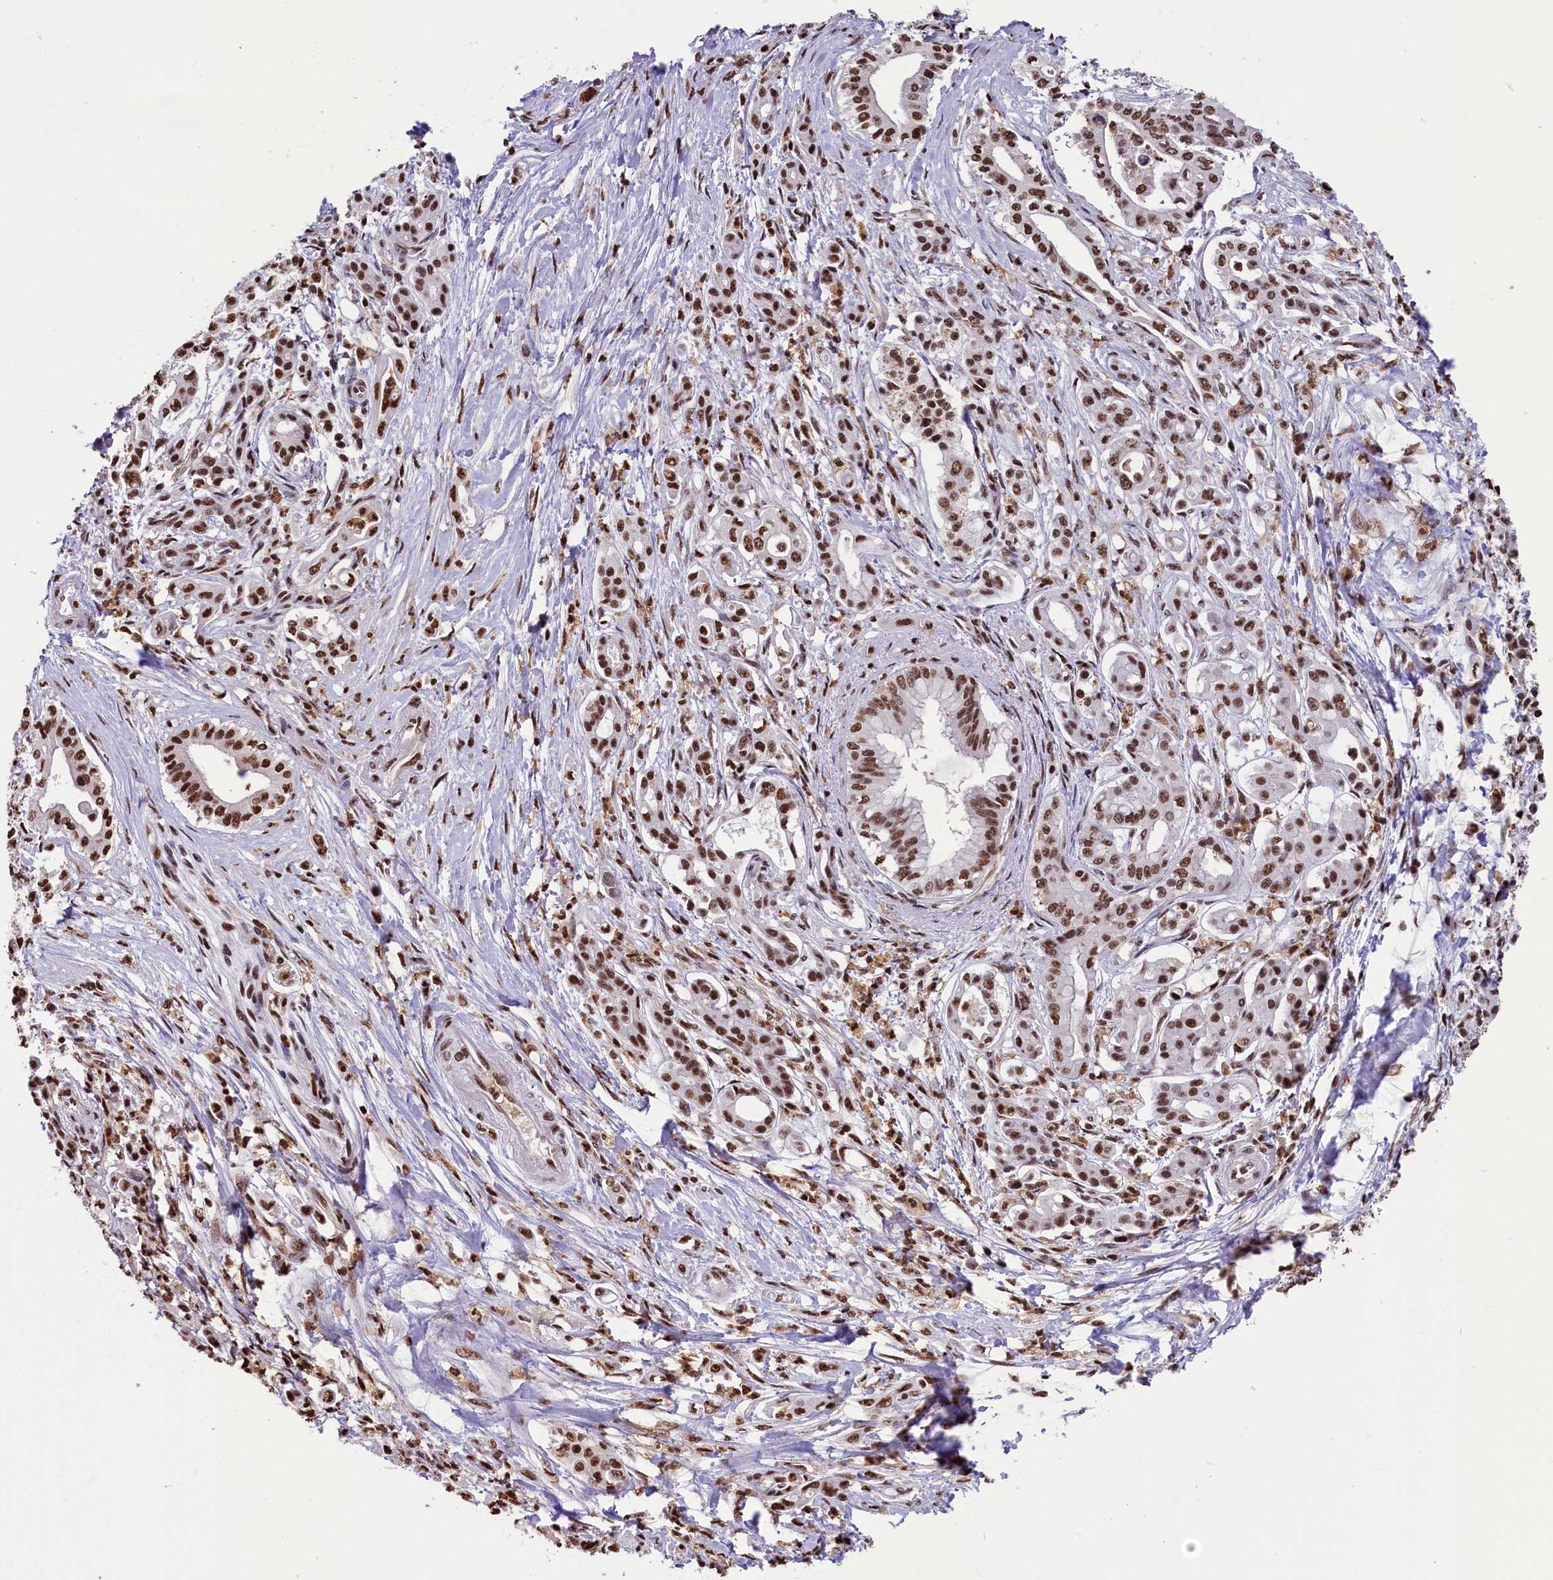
{"staining": {"intensity": "moderate", "quantity": ">75%", "location": "nuclear"}, "tissue": "pancreatic cancer", "cell_type": "Tumor cells", "image_type": "cancer", "snomed": [{"axis": "morphology", "description": "Adenocarcinoma, NOS"}, {"axis": "topography", "description": "Pancreas"}], "caption": "The histopathology image demonstrates a brown stain indicating the presence of a protein in the nuclear of tumor cells in pancreatic cancer. The protein is stained brown, and the nuclei are stained in blue (DAB IHC with brightfield microscopy, high magnification).", "gene": "SNRPD2", "patient": {"sex": "female", "age": 66}}